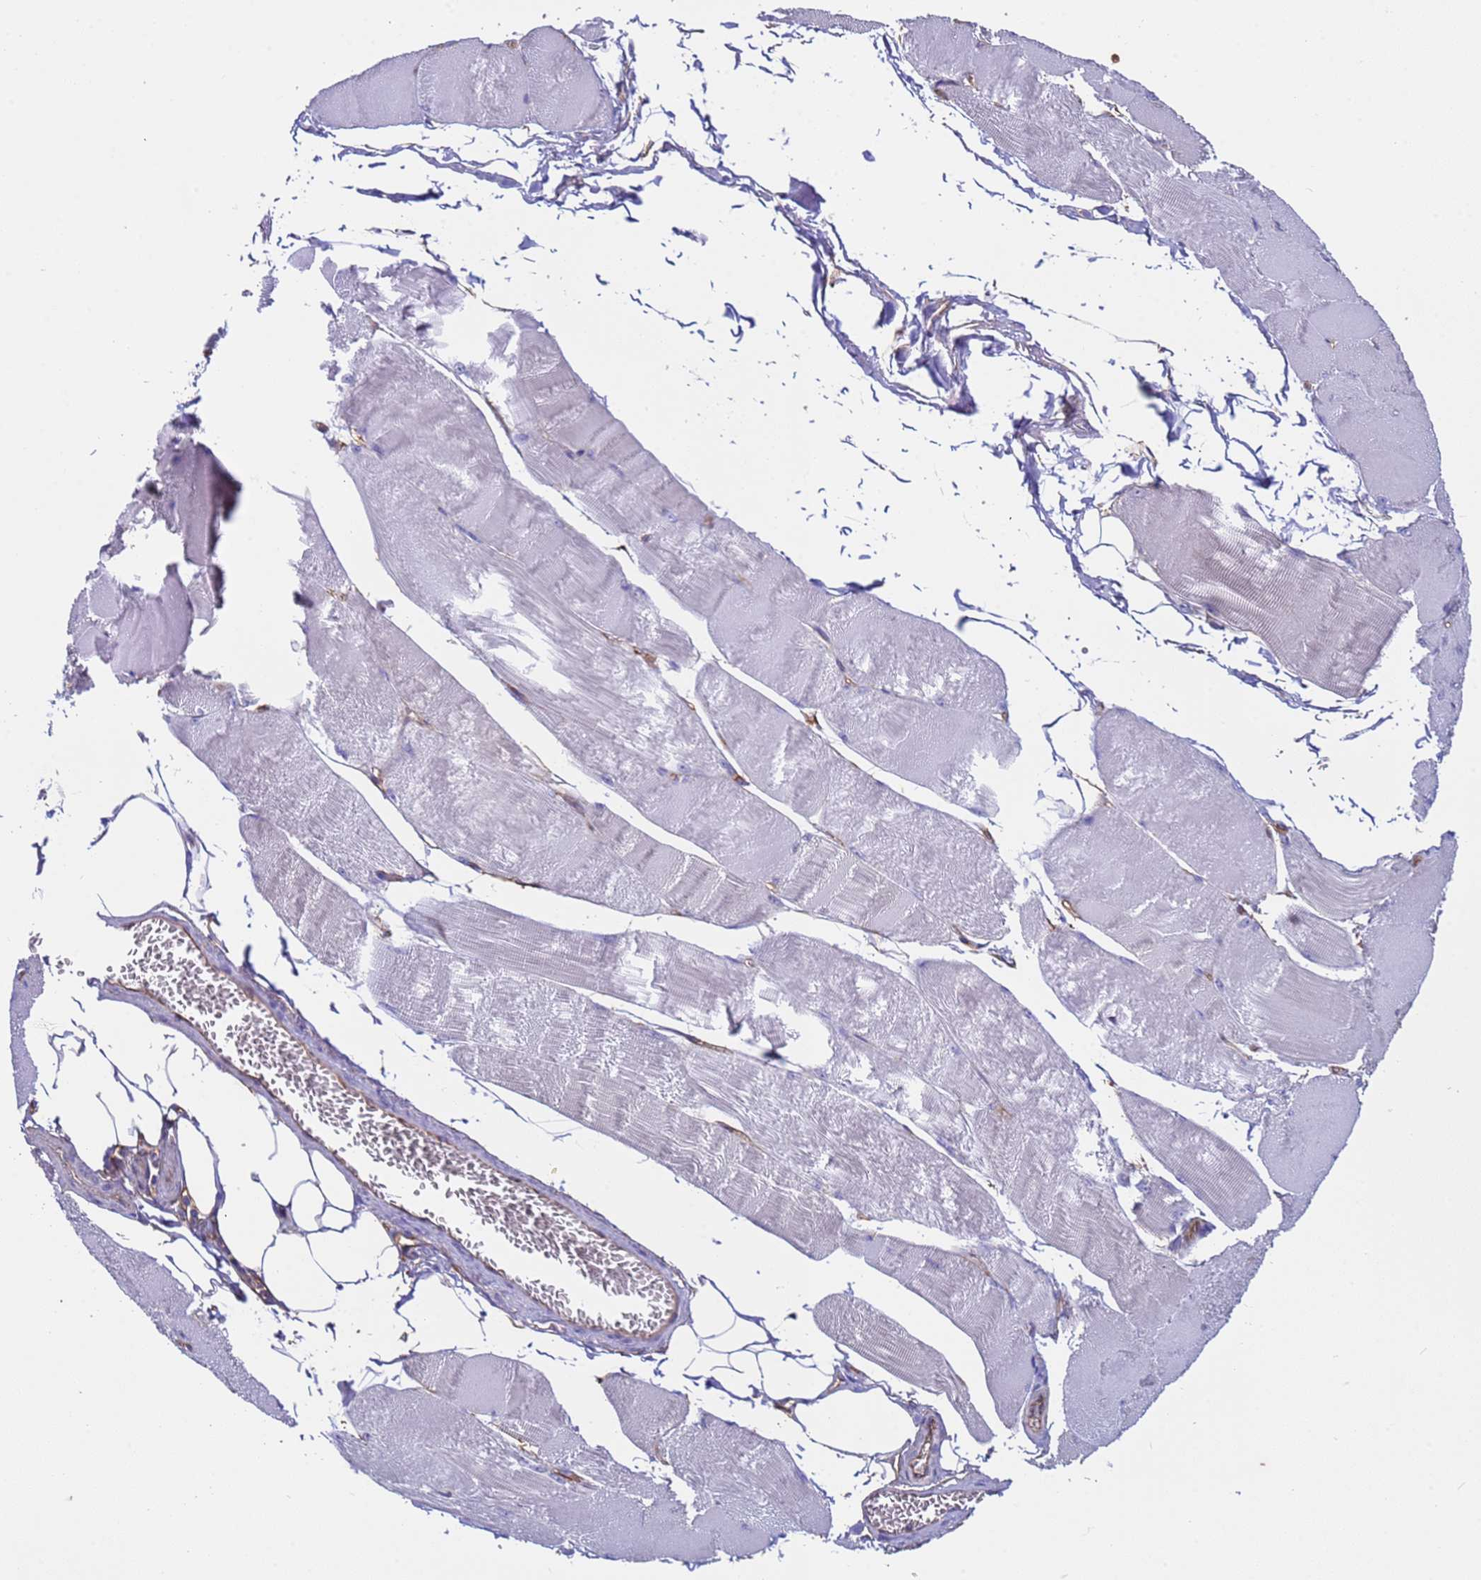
{"staining": {"intensity": "weak", "quantity": "<25%", "location": "cytoplasmic/membranous"}, "tissue": "skeletal muscle", "cell_type": "Myocytes", "image_type": "normal", "snomed": [{"axis": "morphology", "description": "Normal tissue, NOS"}, {"axis": "morphology", "description": "Basal cell carcinoma"}, {"axis": "topography", "description": "Skeletal muscle"}], "caption": "DAB (3,3'-diaminobenzidine) immunohistochemical staining of unremarkable skeletal muscle demonstrates no significant positivity in myocytes. (Immunohistochemistry (ihc), brightfield microscopy, high magnification).", "gene": "ZNF248", "patient": {"sex": "female", "age": 64}}